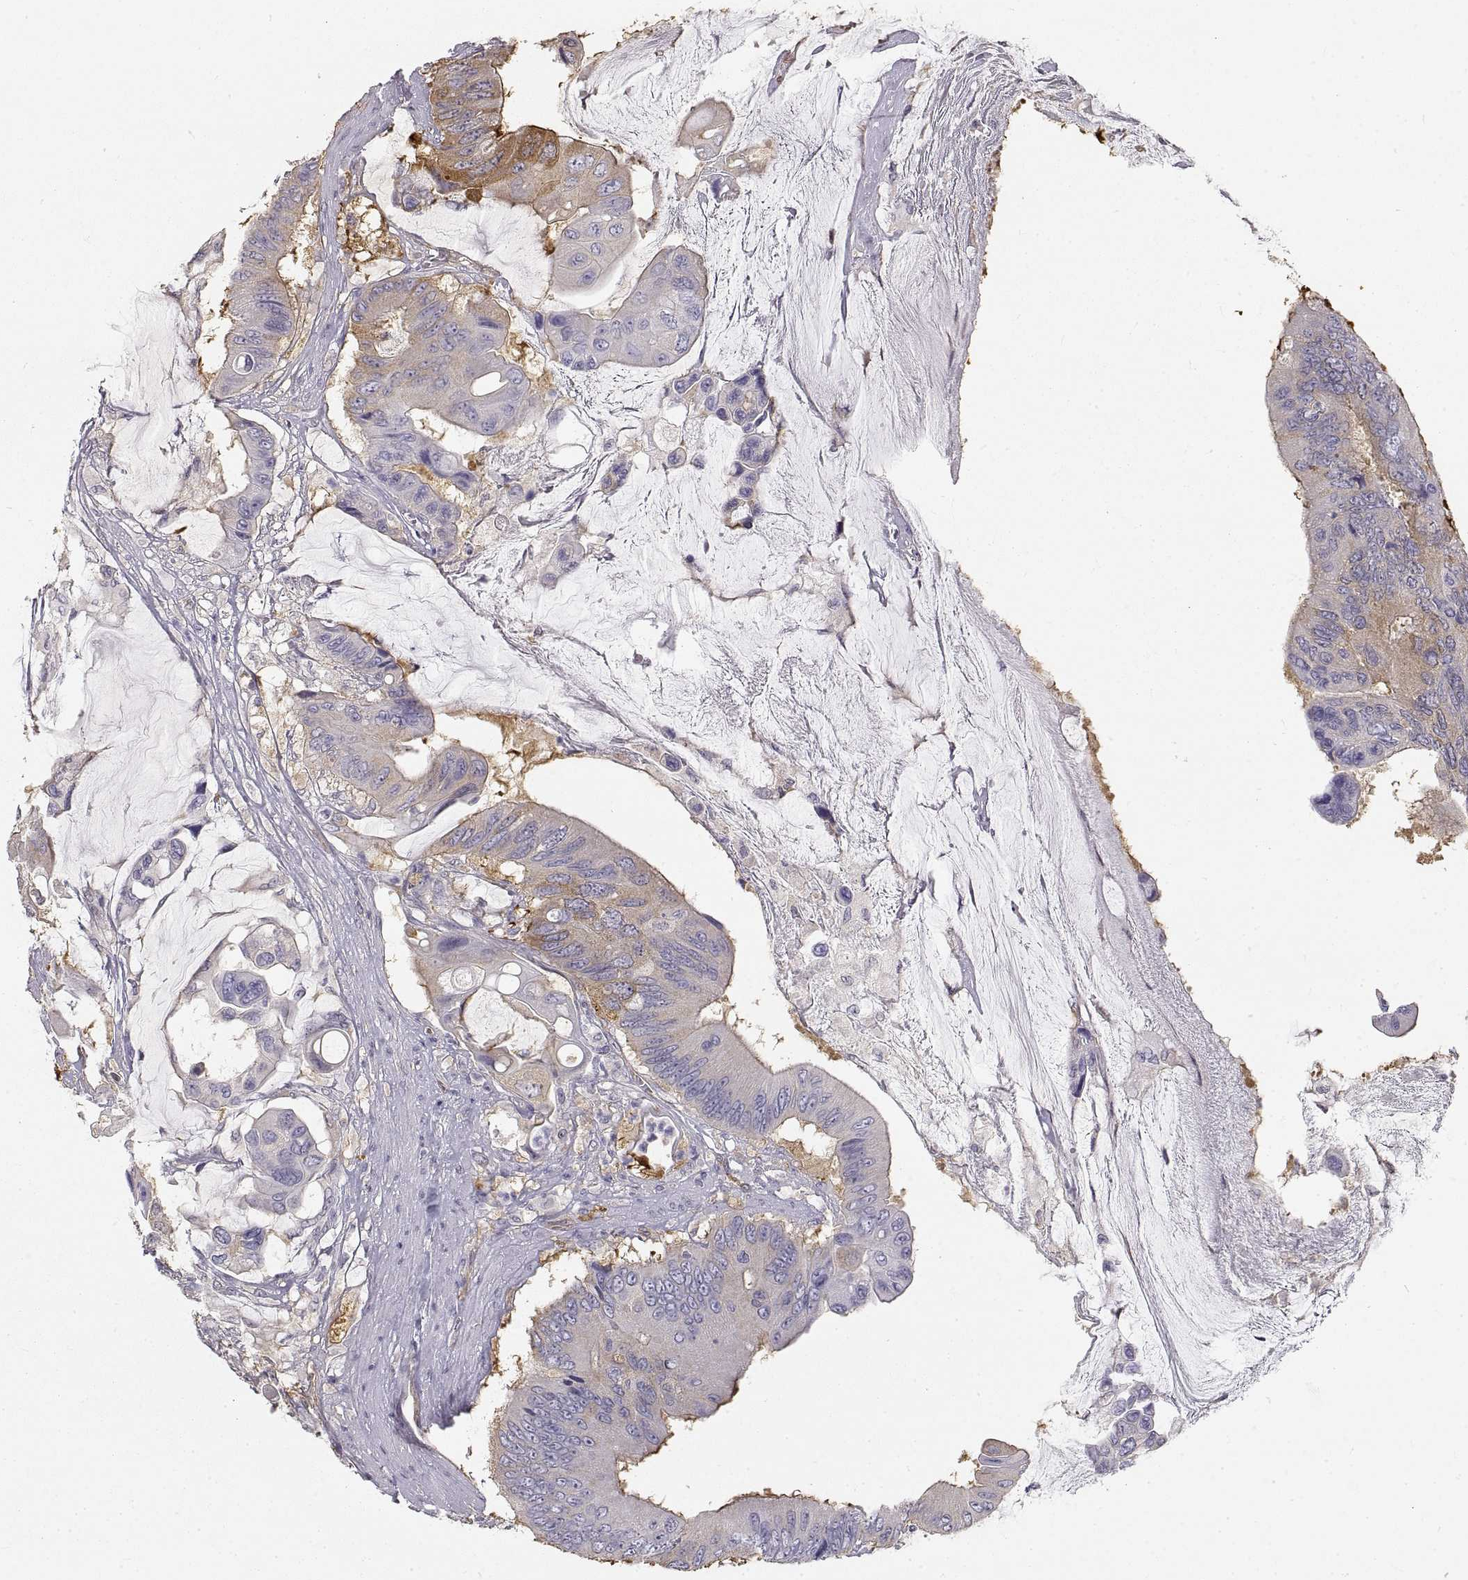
{"staining": {"intensity": "weak", "quantity": "25%-75%", "location": "cytoplasmic/membranous"}, "tissue": "colorectal cancer", "cell_type": "Tumor cells", "image_type": "cancer", "snomed": [{"axis": "morphology", "description": "Adenocarcinoma, NOS"}, {"axis": "topography", "description": "Rectum"}], "caption": "There is low levels of weak cytoplasmic/membranous staining in tumor cells of colorectal adenocarcinoma, as demonstrated by immunohistochemical staining (brown color).", "gene": "HSP90AB1", "patient": {"sex": "male", "age": 63}}